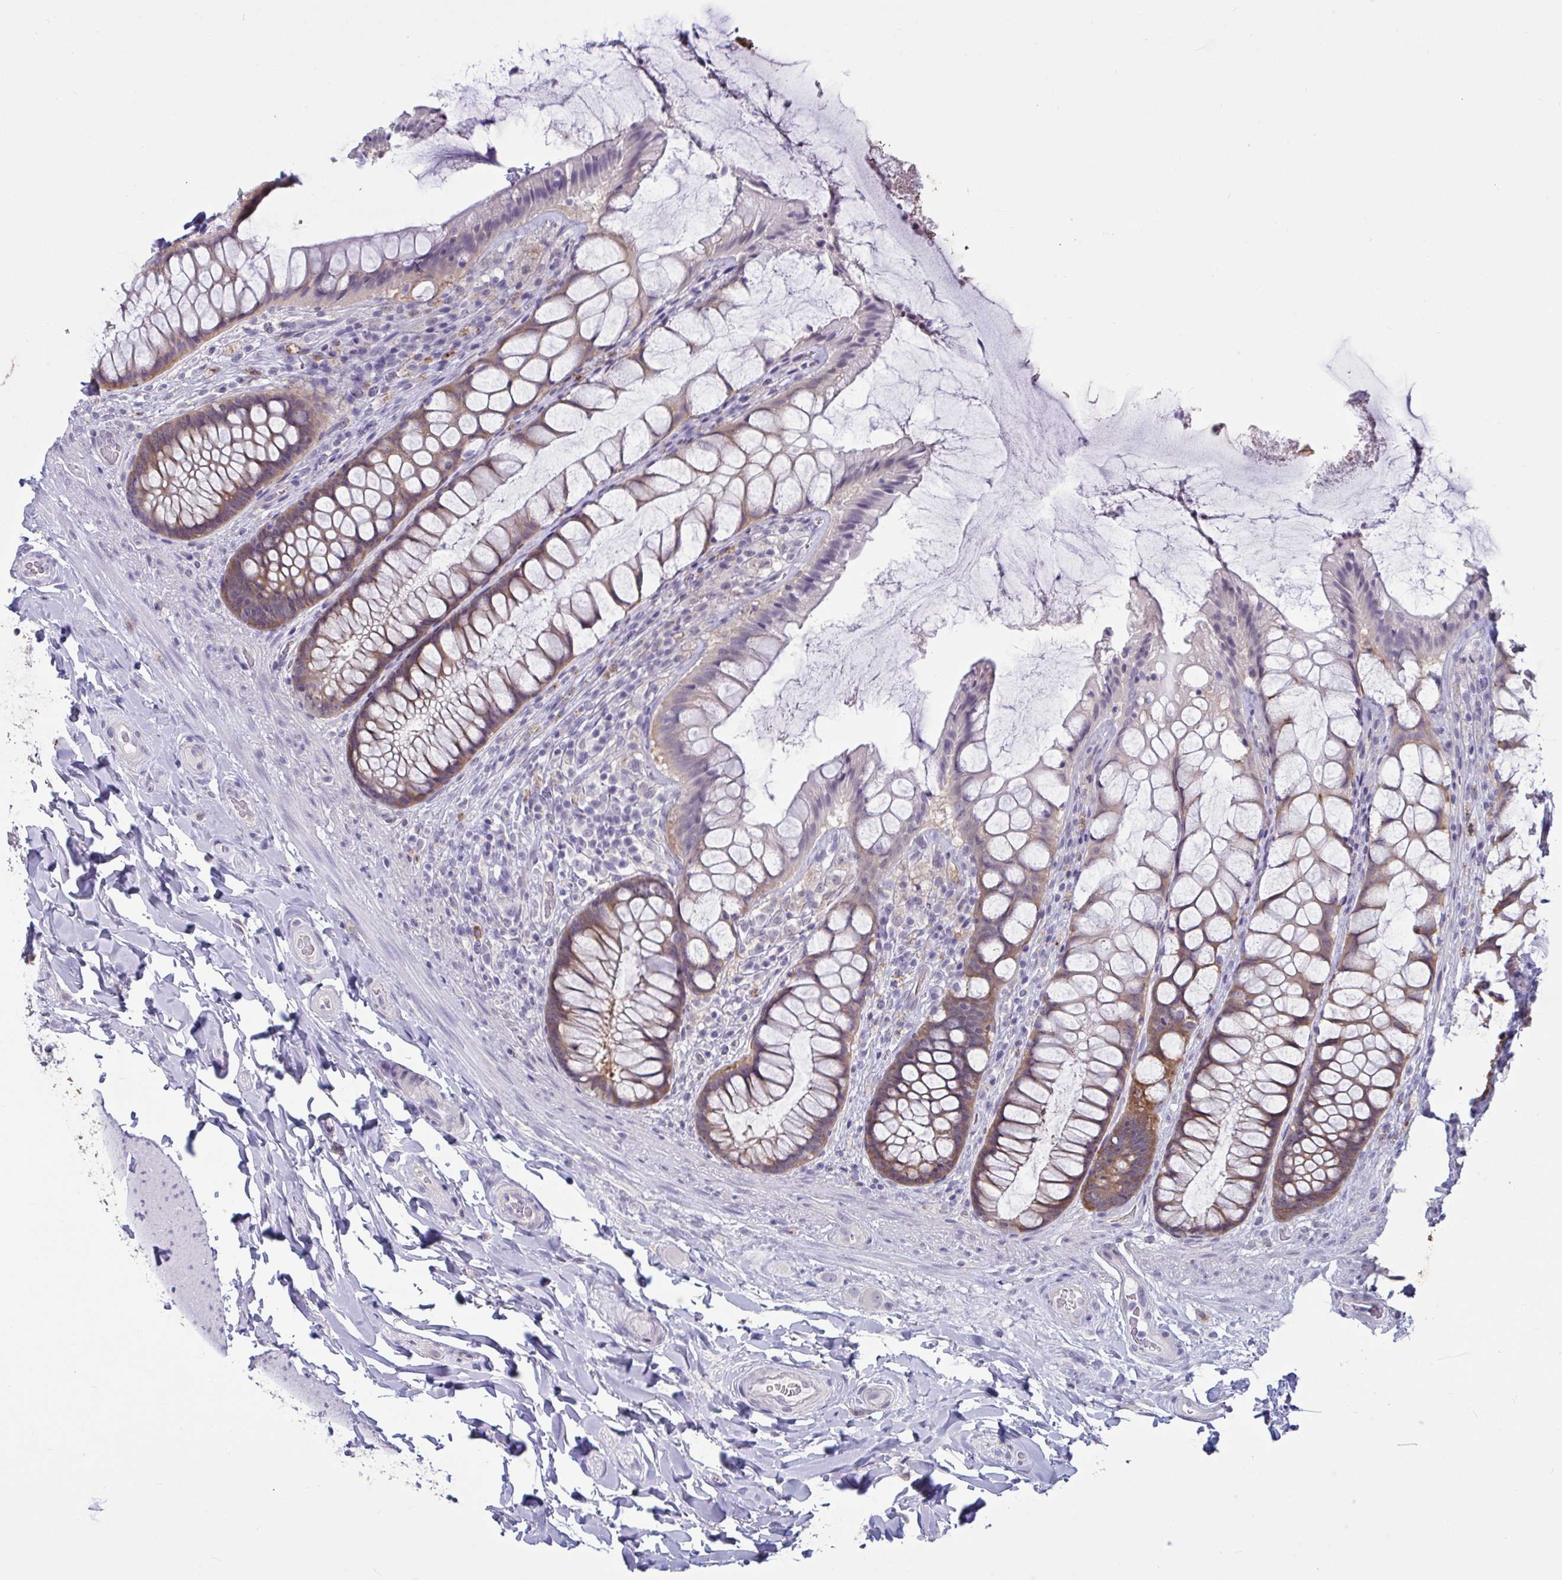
{"staining": {"intensity": "weak", "quantity": ">75%", "location": "cytoplasmic/membranous"}, "tissue": "rectum", "cell_type": "Glandular cells", "image_type": "normal", "snomed": [{"axis": "morphology", "description": "Normal tissue, NOS"}, {"axis": "topography", "description": "Rectum"}], "caption": "Weak cytoplasmic/membranous expression is seen in about >75% of glandular cells in unremarkable rectum. Nuclei are stained in blue.", "gene": "TBC1D4", "patient": {"sex": "female", "age": 58}}